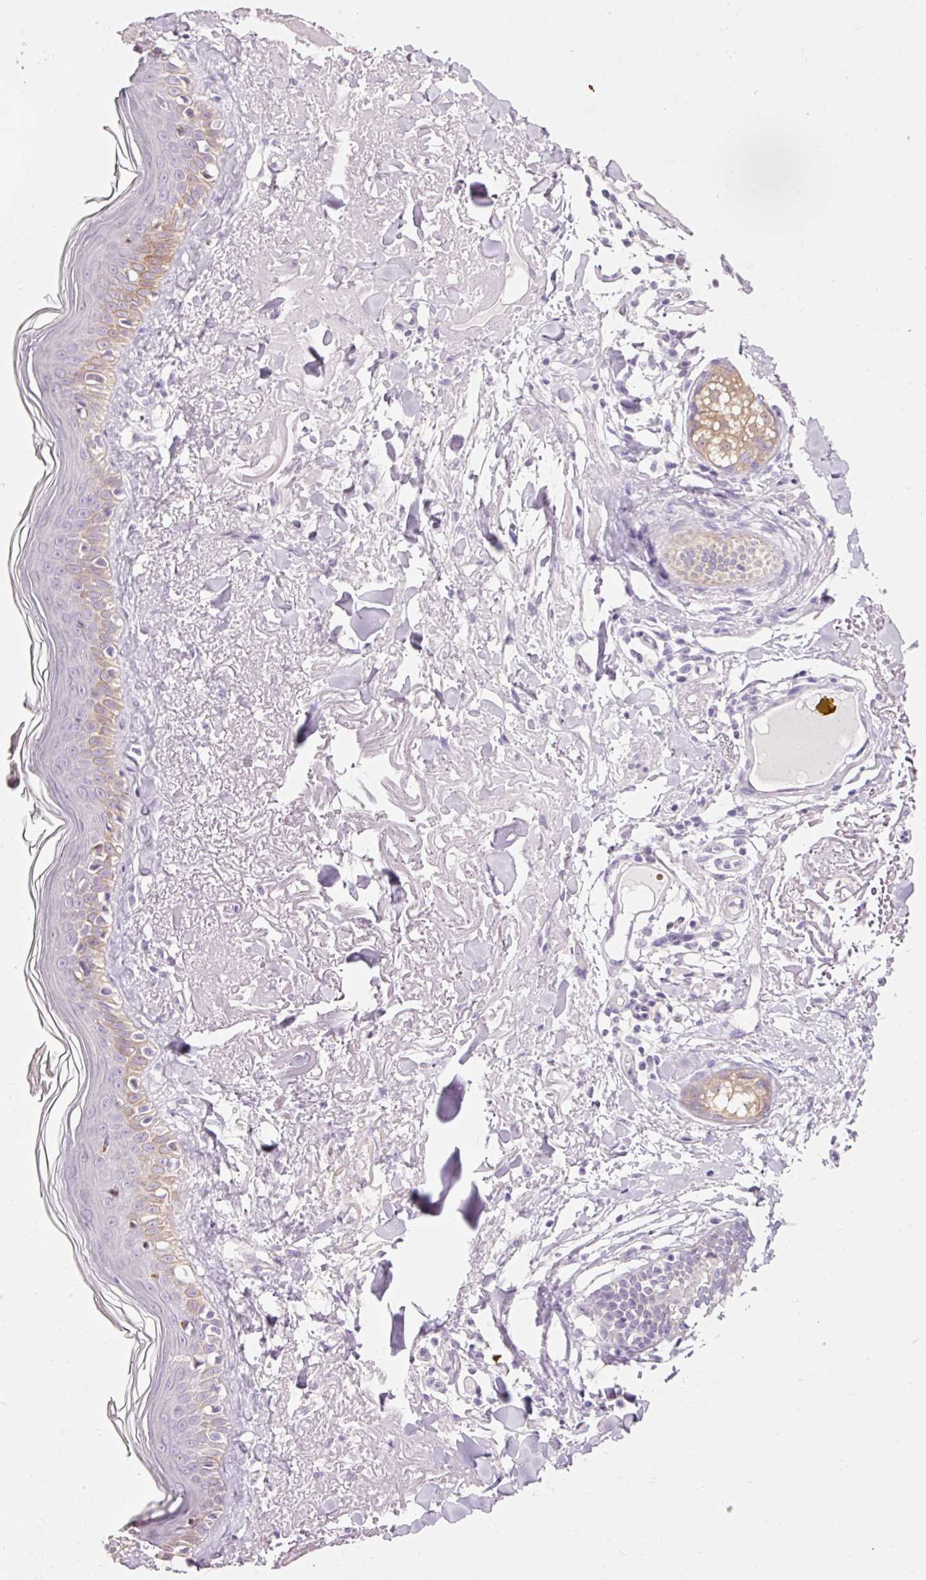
{"staining": {"intensity": "negative", "quantity": "none", "location": "none"}, "tissue": "skin", "cell_type": "Fibroblasts", "image_type": "normal", "snomed": [{"axis": "morphology", "description": "Normal tissue, NOS"}, {"axis": "morphology", "description": "Malignant melanoma, NOS"}, {"axis": "topography", "description": "Skin"}], "caption": "DAB (3,3'-diaminobenzidine) immunohistochemical staining of benign human skin displays no significant positivity in fibroblasts.", "gene": "DHRS11", "patient": {"sex": "male", "age": 80}}